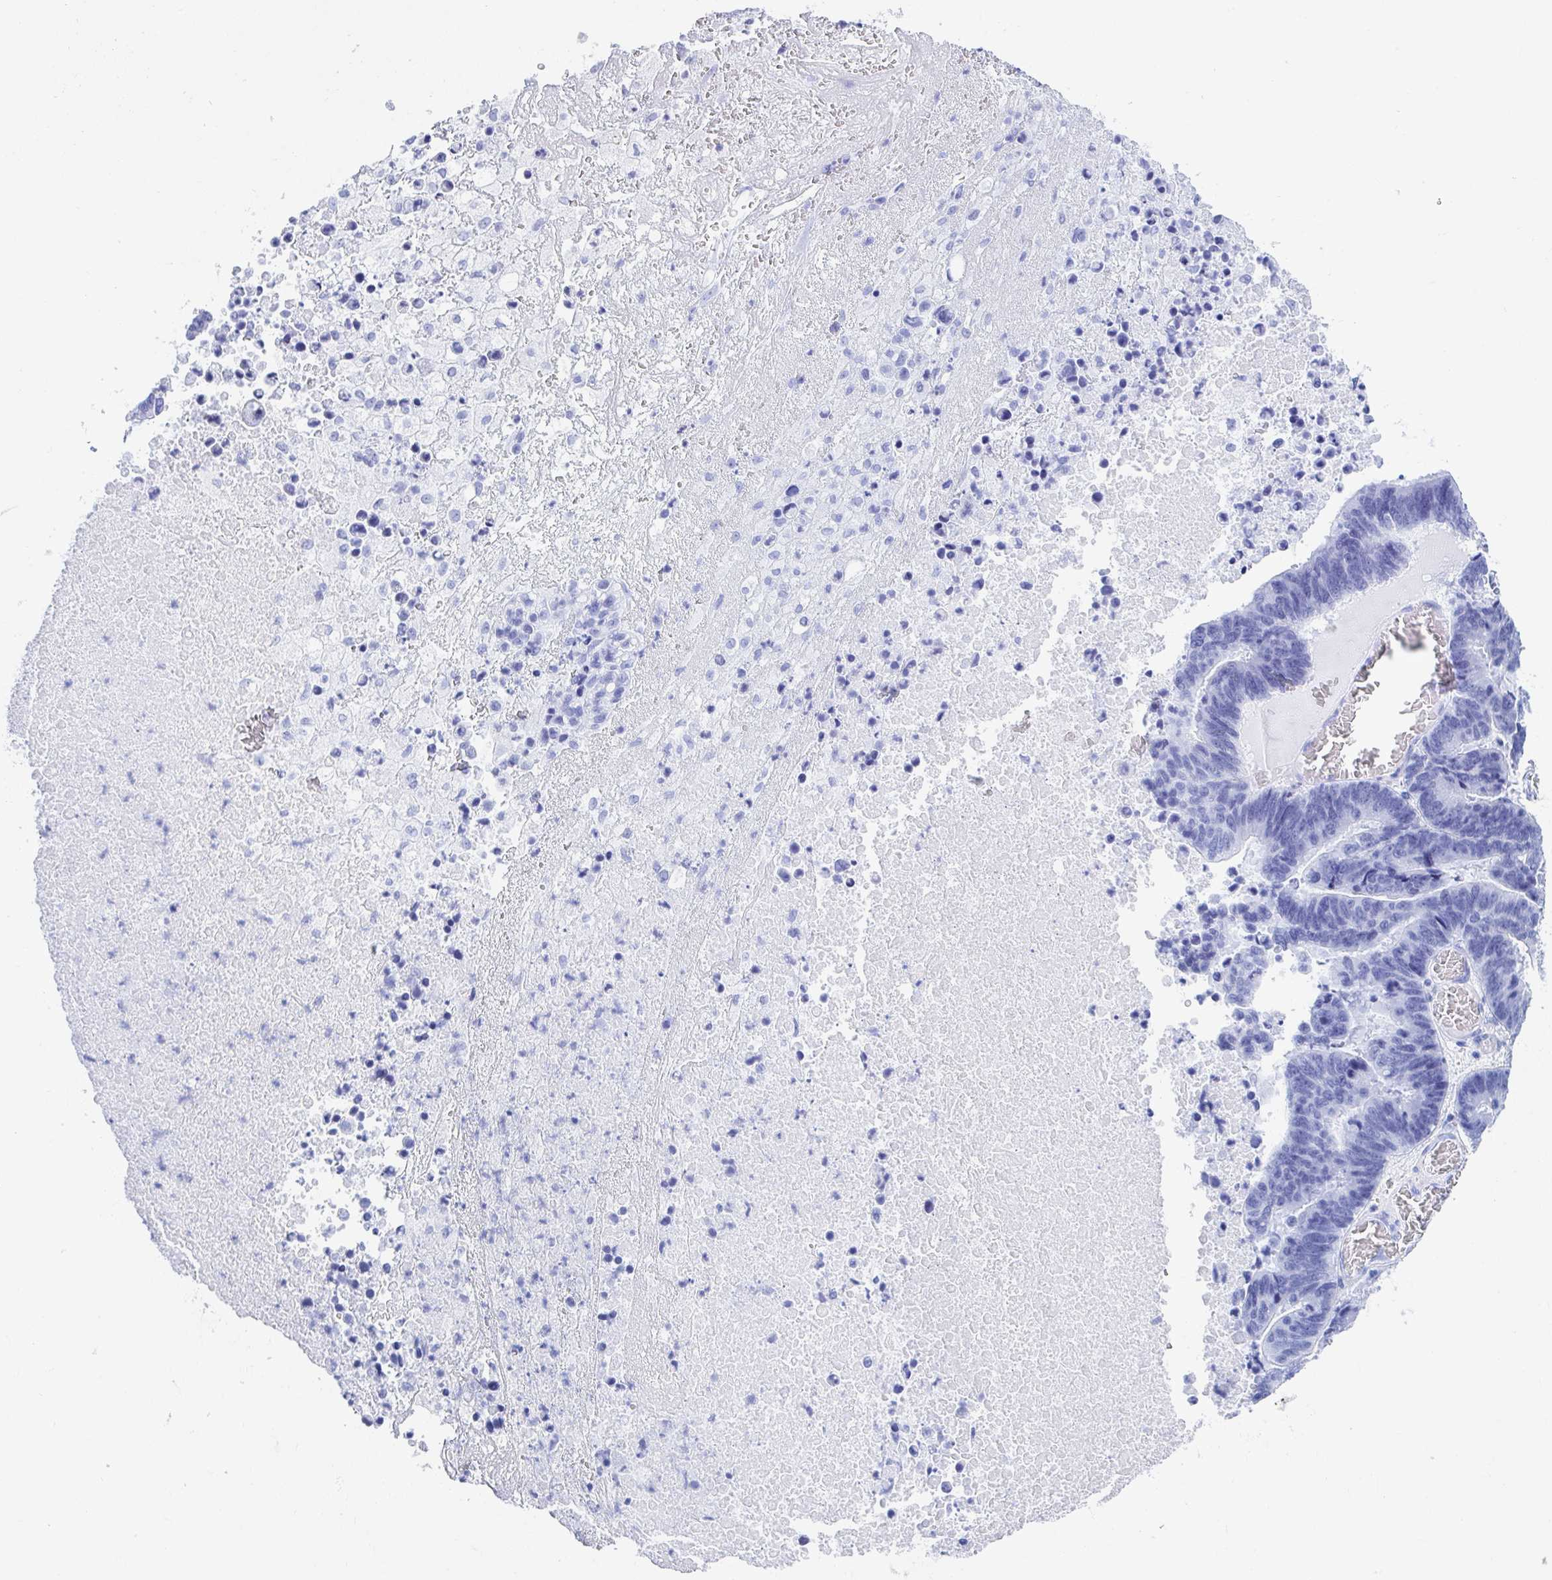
{"staining": {"intensity": "negative", "quantity": "none", "location": "none"}, "tissue": "lung cancer", "cell_type": "Tumor cells", "image_type": "cancer", "snomed": [{"axis": "morphology", "description": "Aneuploidy"}, {"axis": "morphology", "description": "Adenocarcinoma, NOS"}, {"axis": "morphology", "description": "Adenocarcinoma primary or metastatic"}, {"axis": "topography", "description": "Lung"}], "caption": "Immunohistochemical staining of human lung cancer (adenocarcinoma) displays no significant expression in tumor cells.", "gene": "FRMD3", "patient": {"sex": "female", "age": 75}}